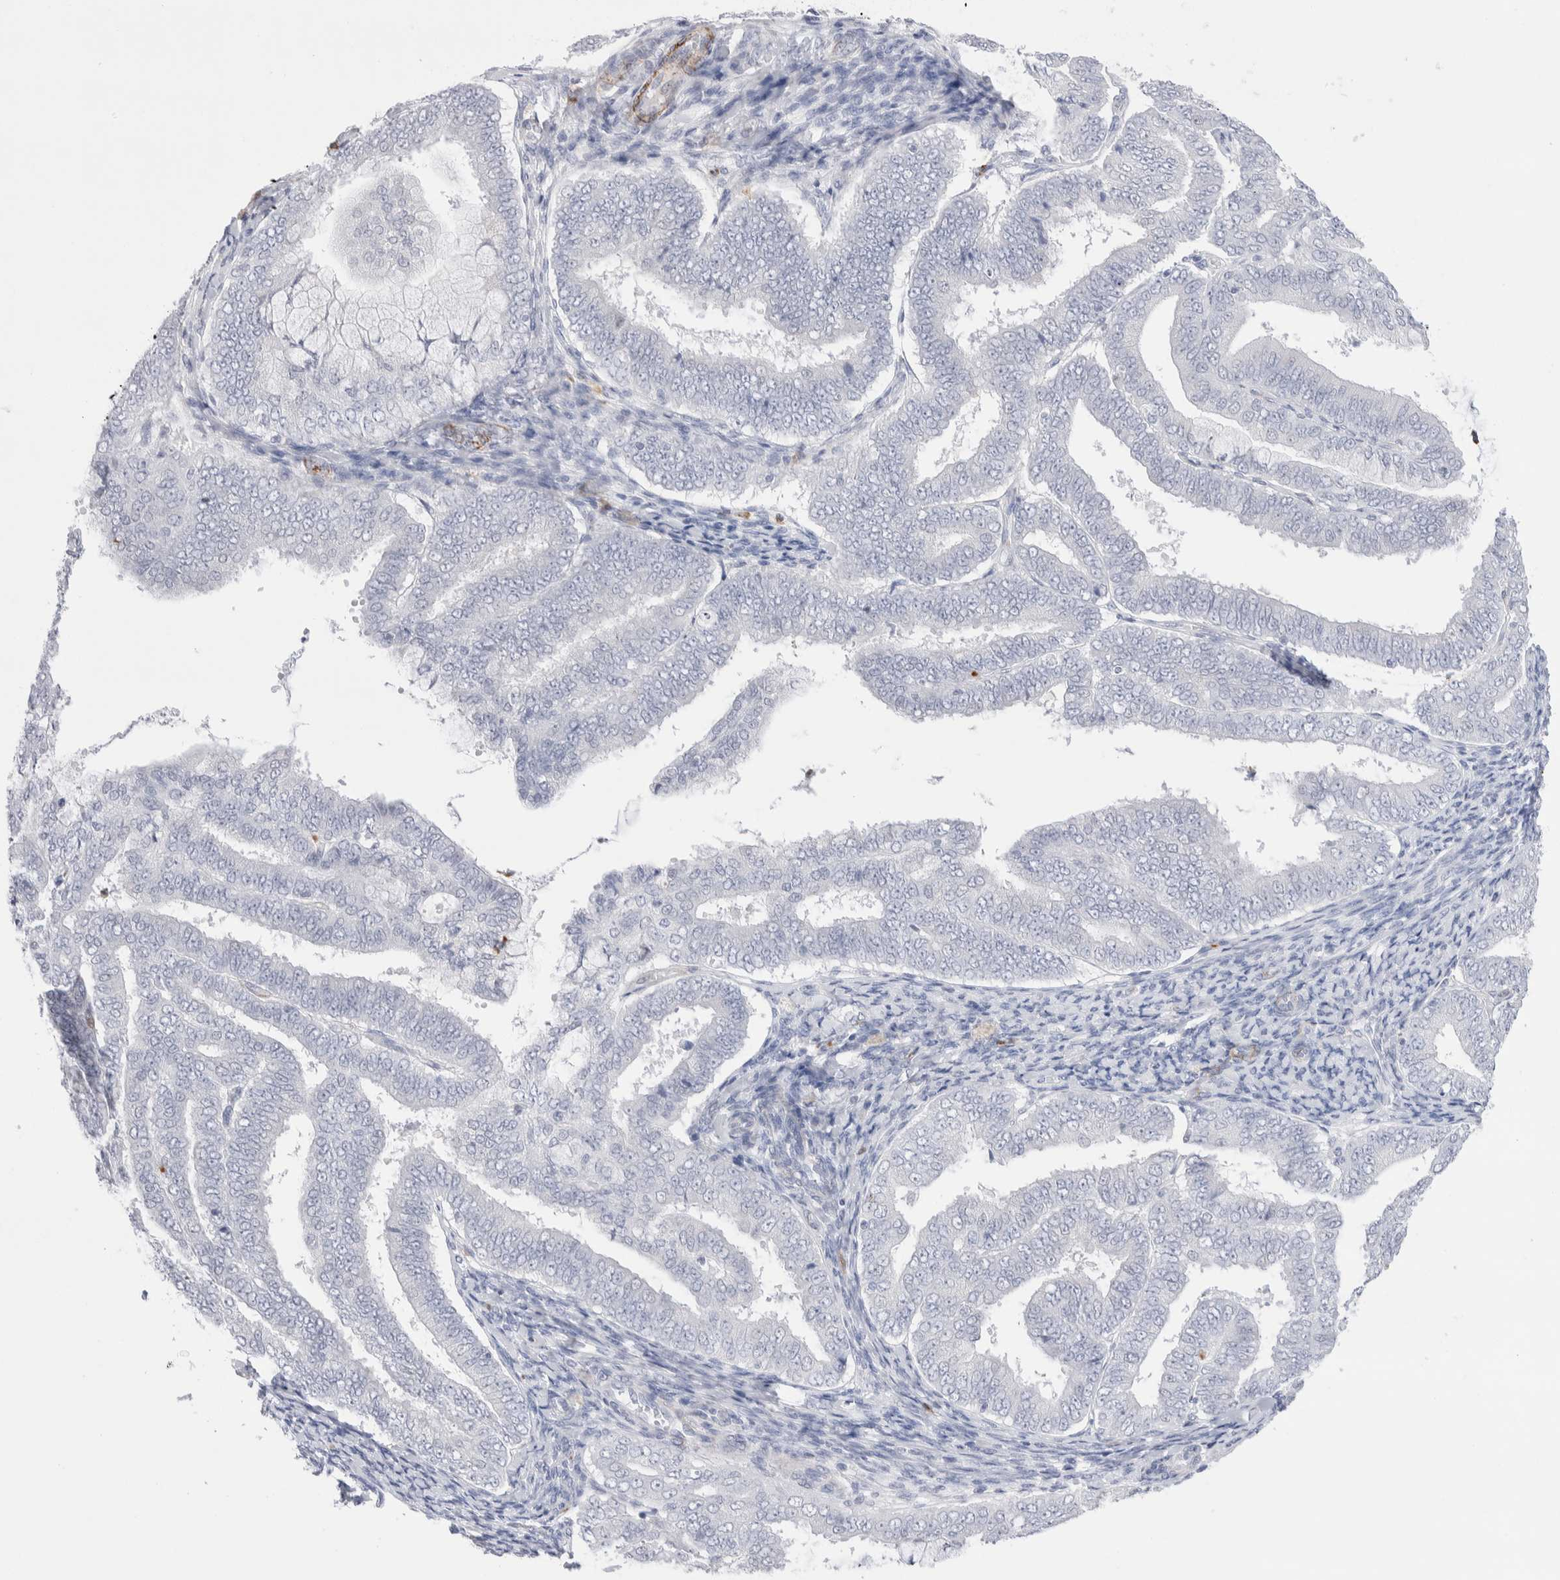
{"staining": {"intensity": "negative", "quantity": "none", "location": "none"}, "tissue": "endometrial cancer", "cell_type": "Tumor cells", "image_type": "cancer", "snomed": [{"axis": "morphology", "description": "Adenocarcinoma, NOS"}, {"axis": "topography", "description": "Endometrium"}], "caption": "Human endometrial cancer stained for a protein using immunohistochemistry demonstrates no positivity in tumor cells.", "gene": "SEPTIN4", "patient": {"sex": "female", "age": 63}}